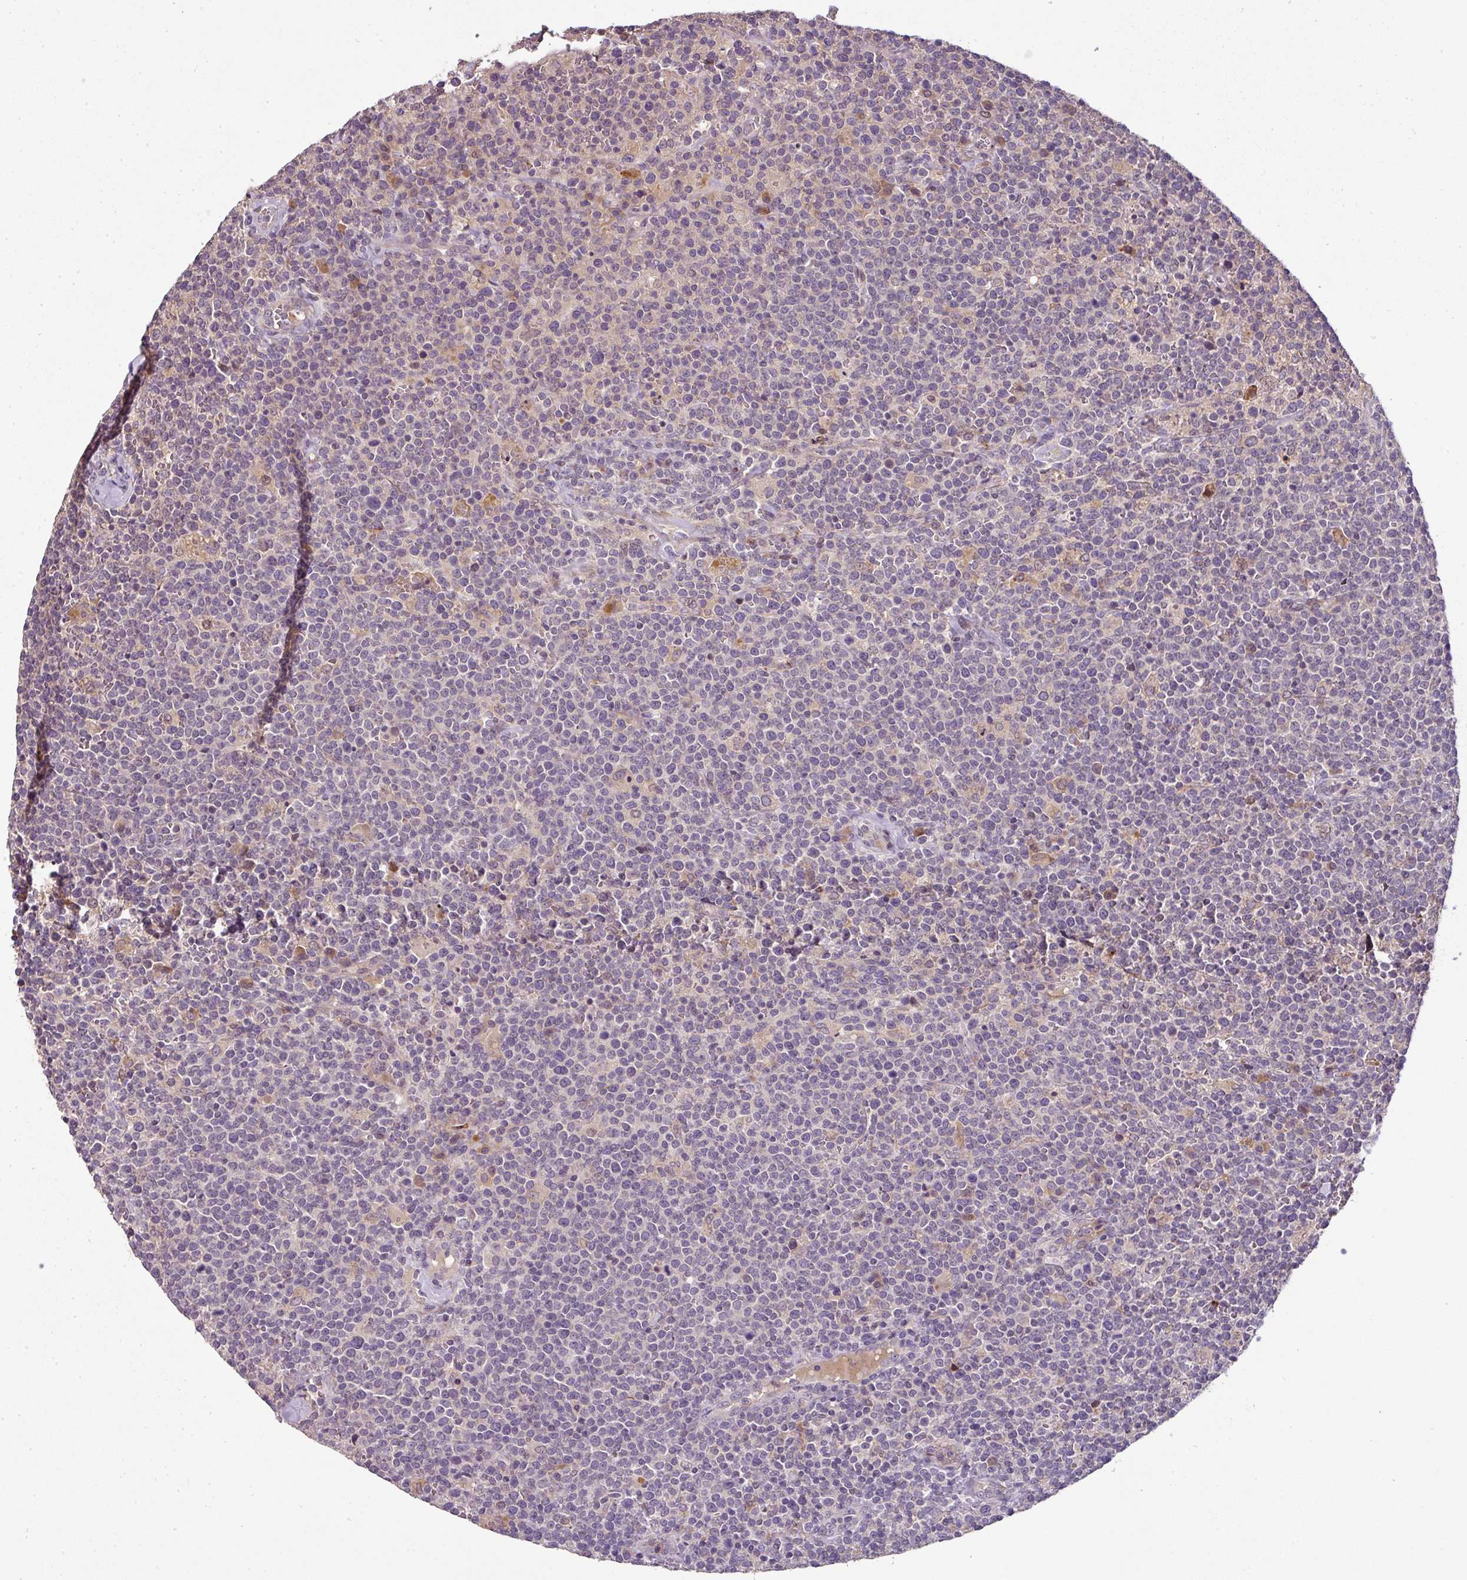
{"staining": {"intensity": "negative", "quantity": "none", "location": "none"}, "tissue": "lymphoma", "cell_type": "Tumor cells", "image_type": "cancer", "snomed": [{"axis": "morphology", "description": "Malignant lymphoma, non-Hodgkin's type, High grade"}, {"axis": "topography", "description": "Lymph node"}], "caption": "High-grade malignant lymphoma, non-Hodgkin's type stained for a protein using IHC demonstrates no expression tumor cells.", "gene": "SPCS3", "patient": {"sex": "male", "age": 61}}